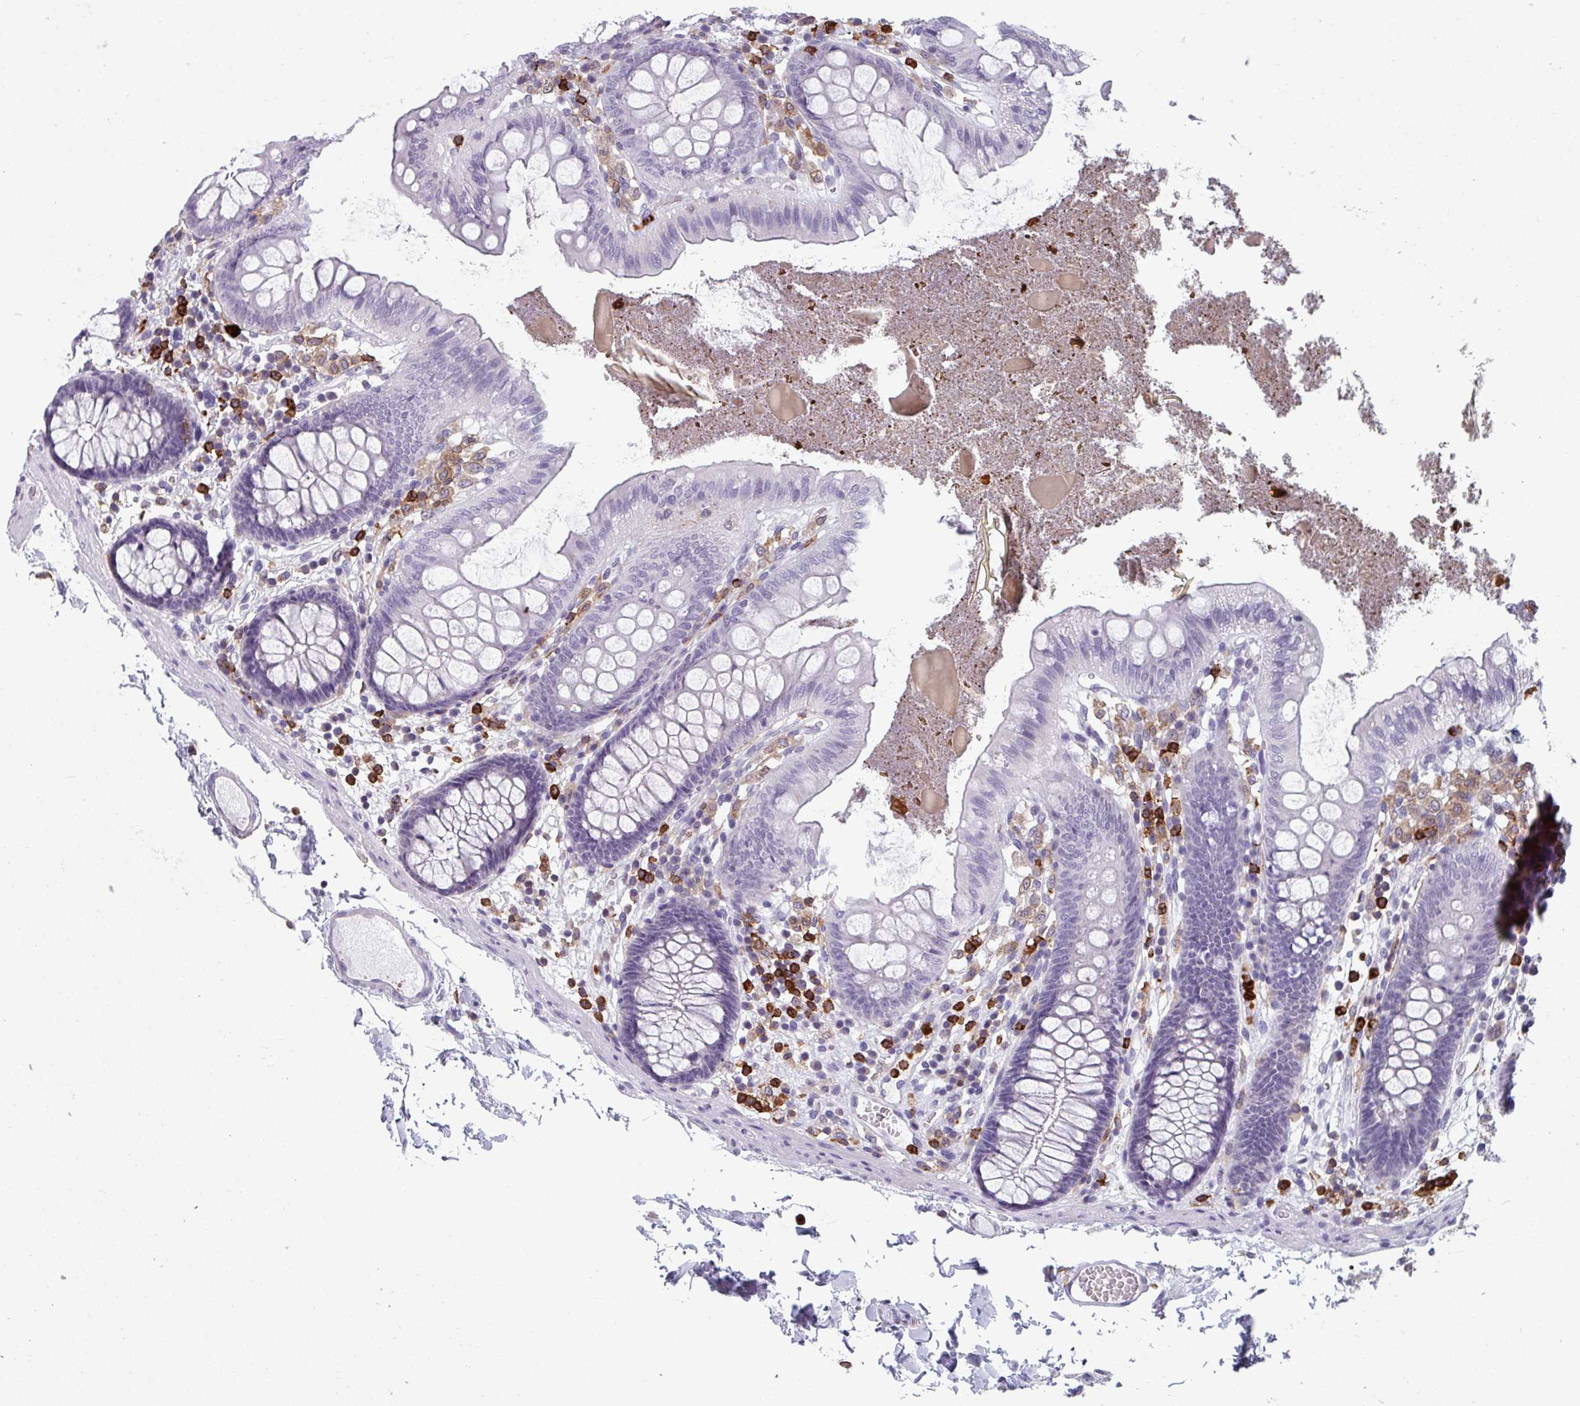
{"staining": {"intensity": "negative", "quantity": "none", "location": "none"}, "tissue": "colon", "cell_type": "Endothelial cells", "image_type": "normal", "snomed": [{"axis": "morphology", "description": "Normal tissue, NOS"}, {"axis": "topography", "description": "Colon"}], "caption": "Colon was stained to show a protein in brown. There is no significant staining in endothelial cells. Brightfield microscopy of immunohistochemistry stained with DAB (3,3'-diaminobenzidine) (brown) and hematoxylin (blue), captured at high magnification.", "gene": "EXOSC5", "patient": {"sex": "male", "age": 84}}